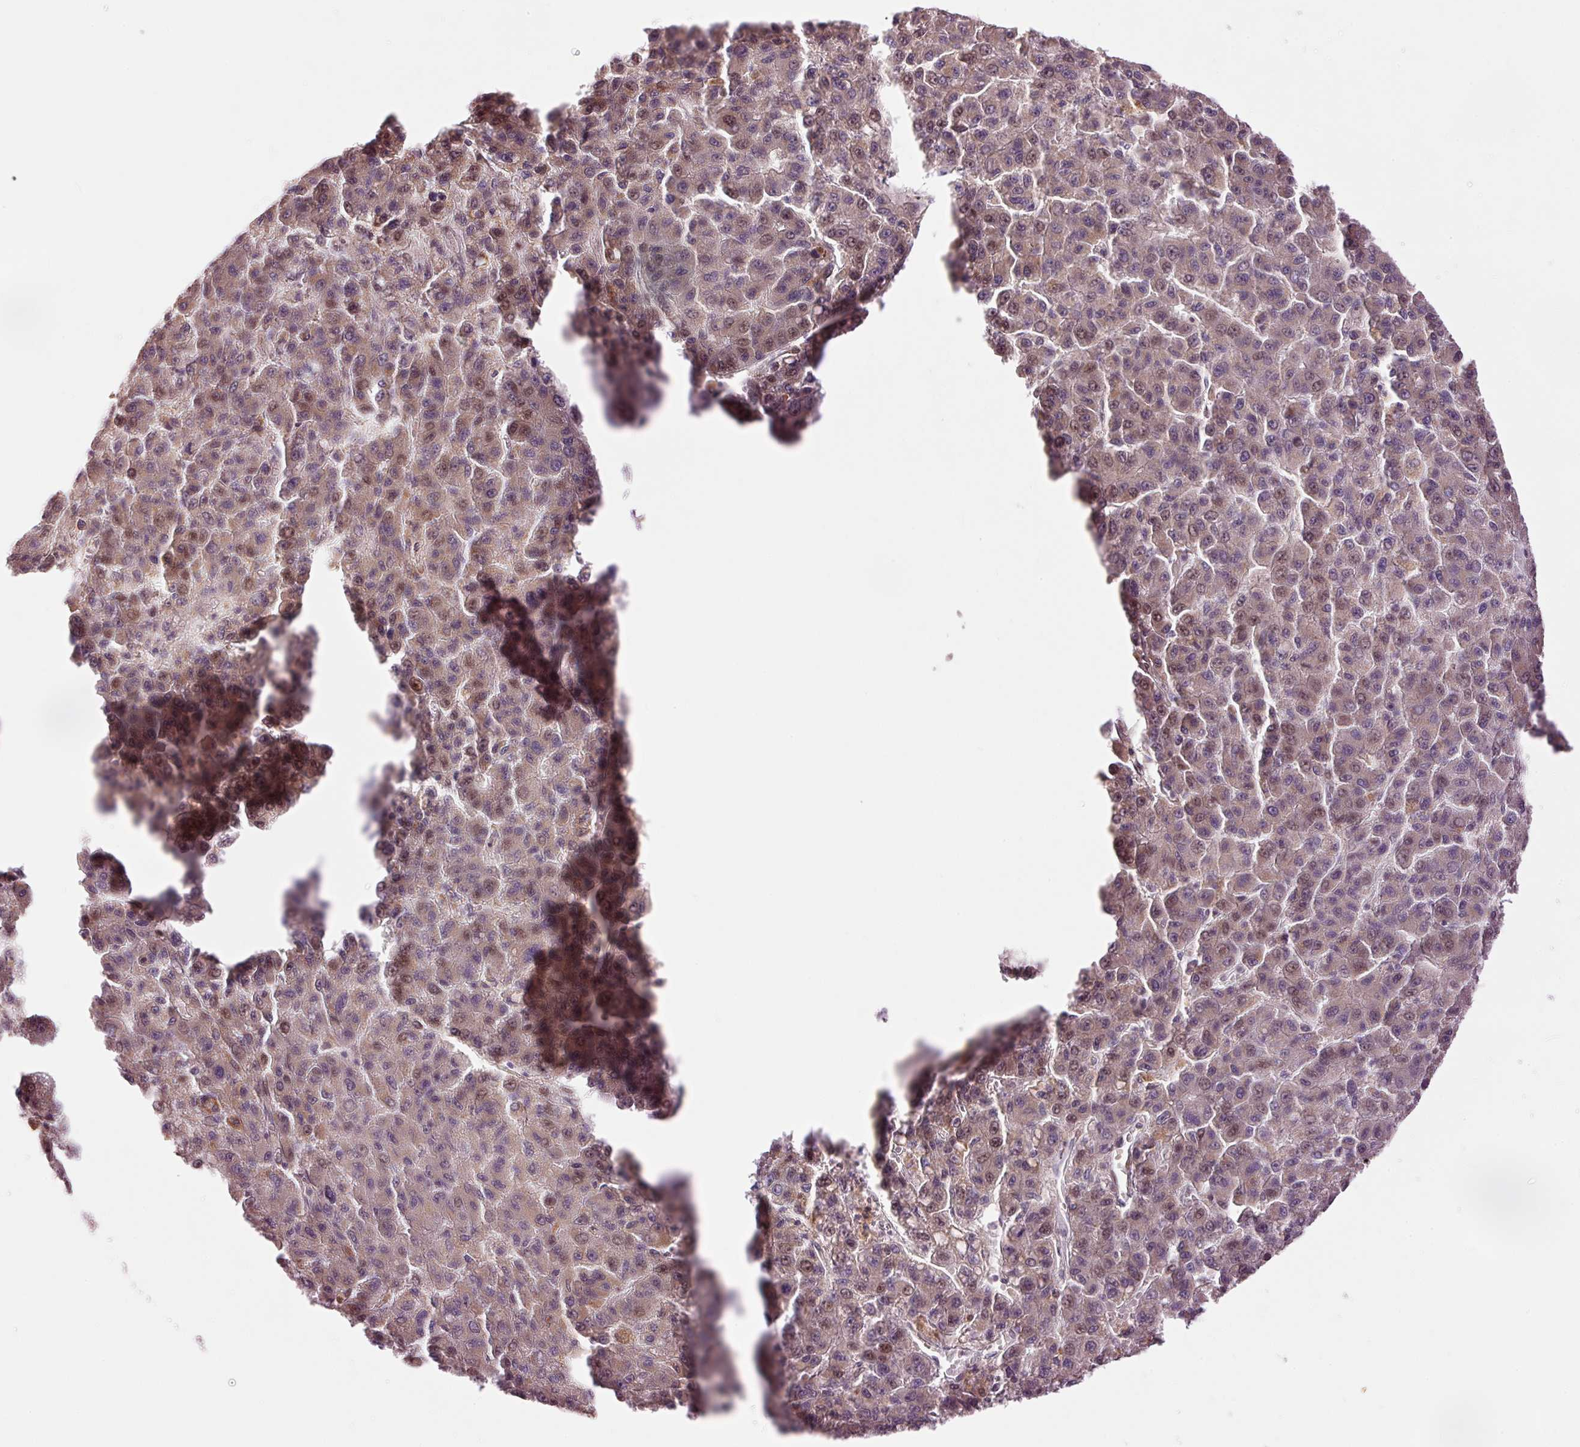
{"staining": {"intensity": "weak", "quantity": "25%-75%", "location": "nuclear"}, "tissue": "liver cancer", "cell_type": "Tumor cells", "image_type": "cancer", "snomed": [{"axis": "morphology", "description": "Carcinoma, Hepatocellular, NOS"}, {"axis": "topography", "description": "Liver"}], "caption": "High-magnification brightfield microscopy of hepatocellular carcinoma (liver) stained with DAB (brown) and counterstained with hematoxylin (blue). tumor cells exhibit weak nuclear expression is appreciated in about25%-75% of cells.", "gene": "SLC29A3", "patient": {"sex": "male", "age": 70}}